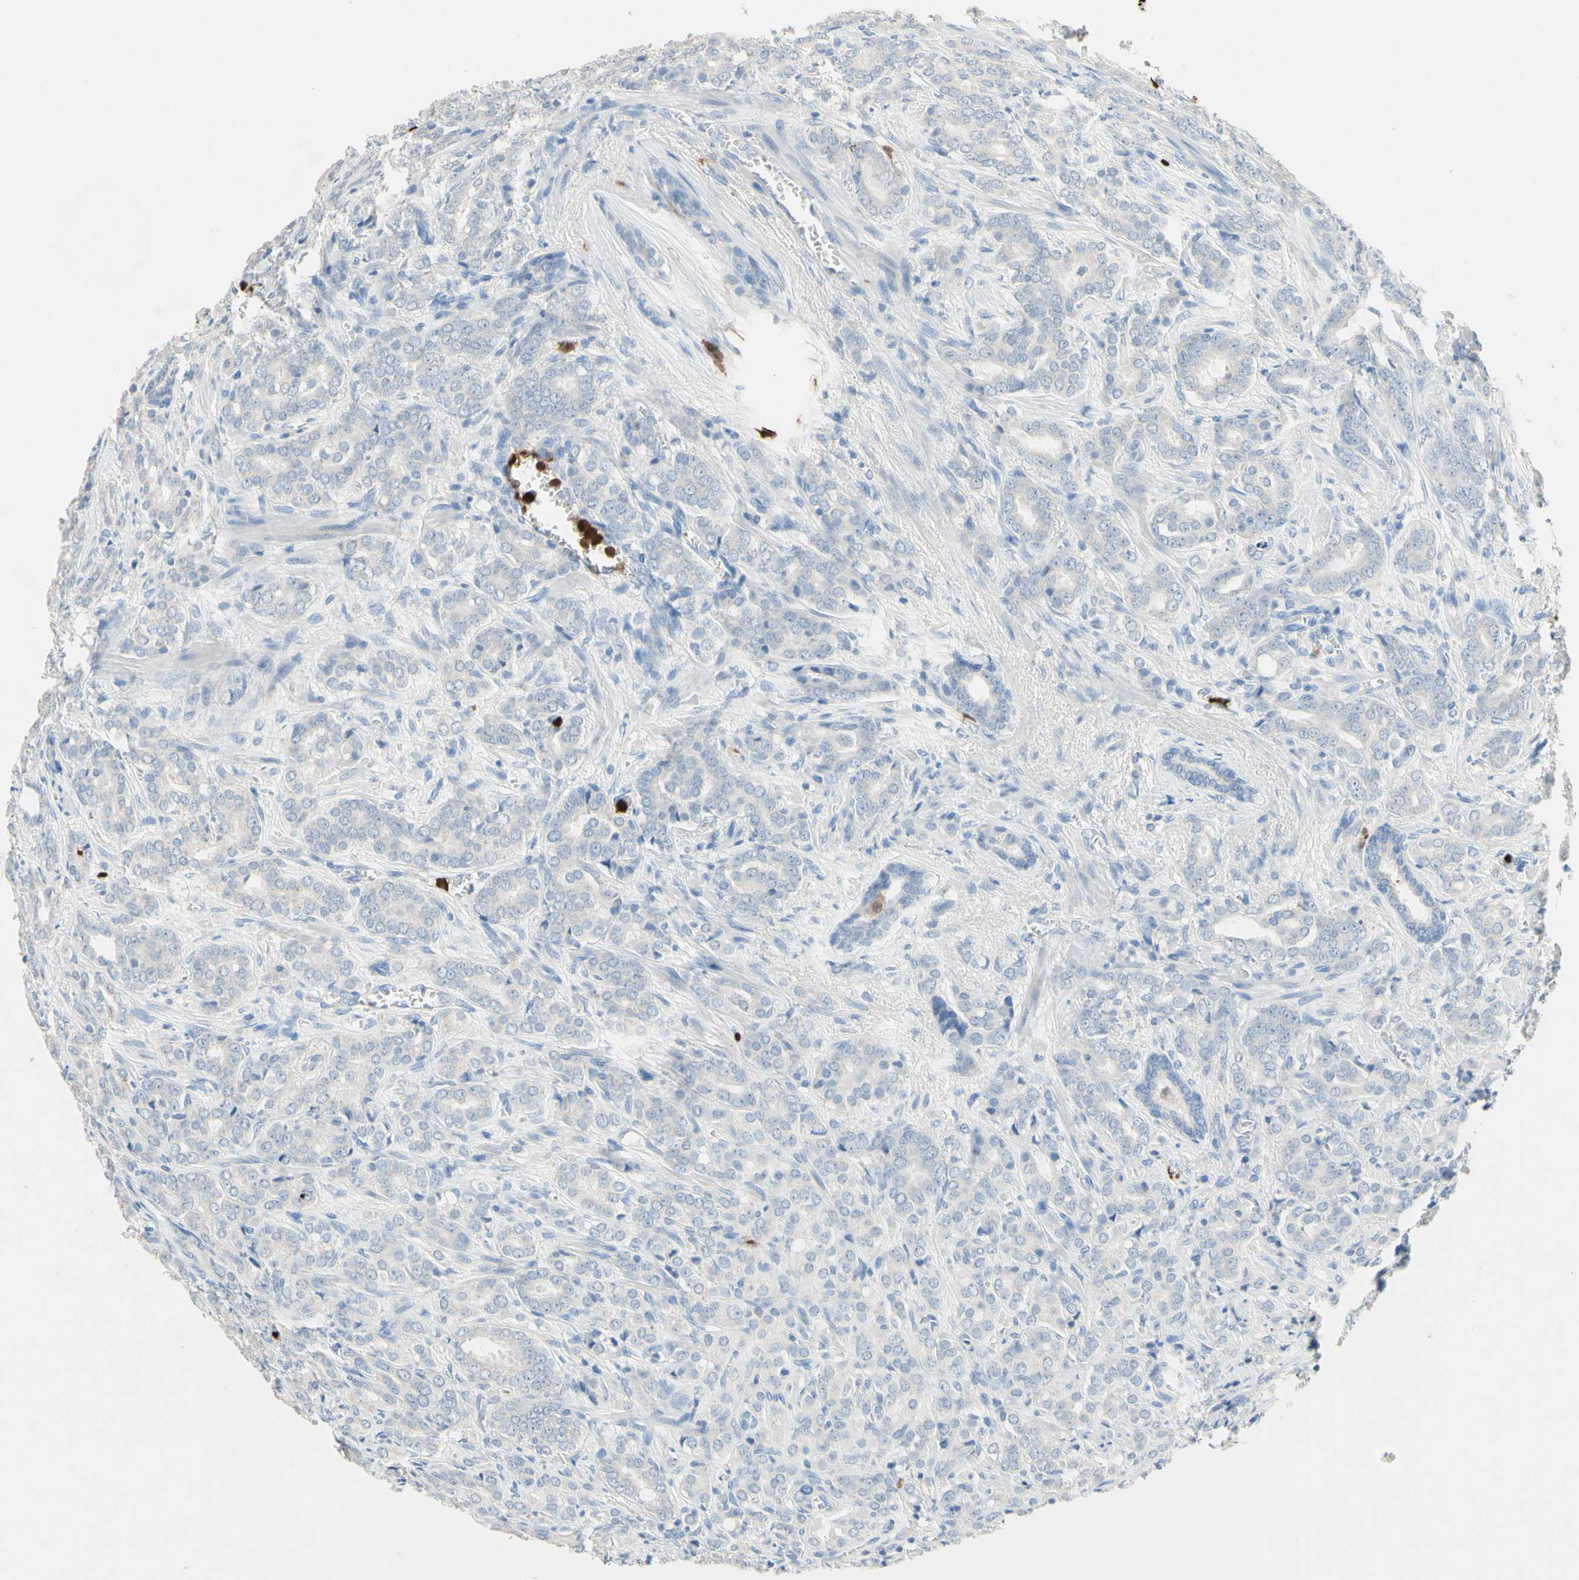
{"staining": {"intensity": "negative", "quantity": "none", "location": "none"}, "tissue": "prostate cancer", "cell_type": "Tumor cells", "image_type": "cancer", "snomed": [{"axis": "morphology", "description": "Adenocarcinoma, High grade"}, {"axis": "topography", "description": "Prostate"}], "caption": "DAB (3,3'-diaminobenzidine) immunohistochemical staining of high-grade adenocarcinoma (prostate) shows no significant expression in tumor cells.", "gene": "NFKBIZ", "patient": {"sex": "male", "age": 64}}